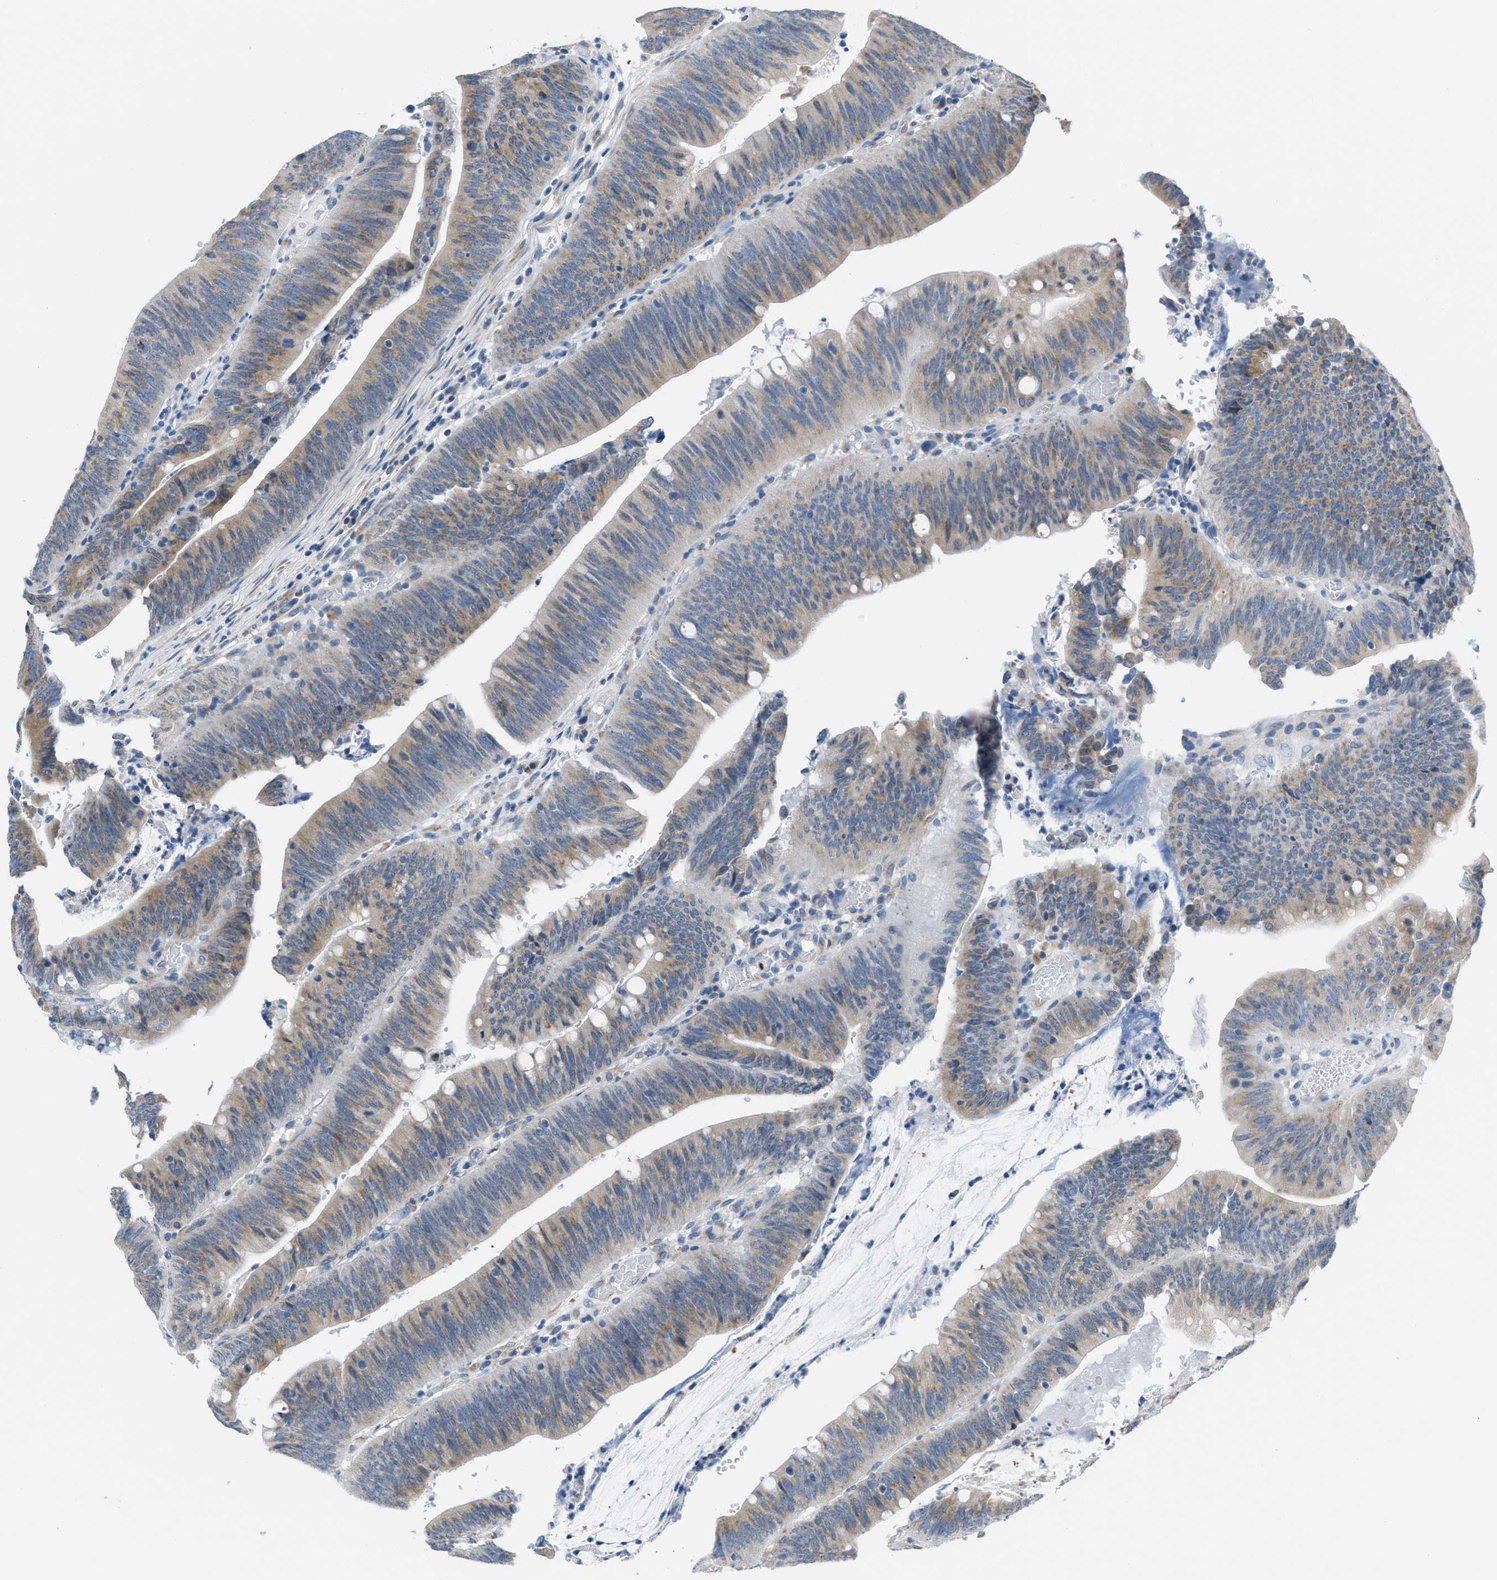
{"staining": {"intensity": "weak", "quantity": ">75%", "location": "cytoplasmic/membranous"}, "tissue": "colorectal cancer", "cell_type": "Tumor cells", "image_type": "cancer", "snomed": [{"axis": "morphology", "description": "Normal tissue, NOS"}, {"axis": "morphology", "description": "Adenocarcinoma, NOS"}, {"axis": "topography", "description": "Rectum"}], "caption": "DAB immunohistochemical staining of adenocarcinoma (colorectal) displays weak cytoplasmic/membranous protein expression in about >75% of tumor cells.", "gene": "PTDSS1", "patient": {"sex": "female", "age": 66}}